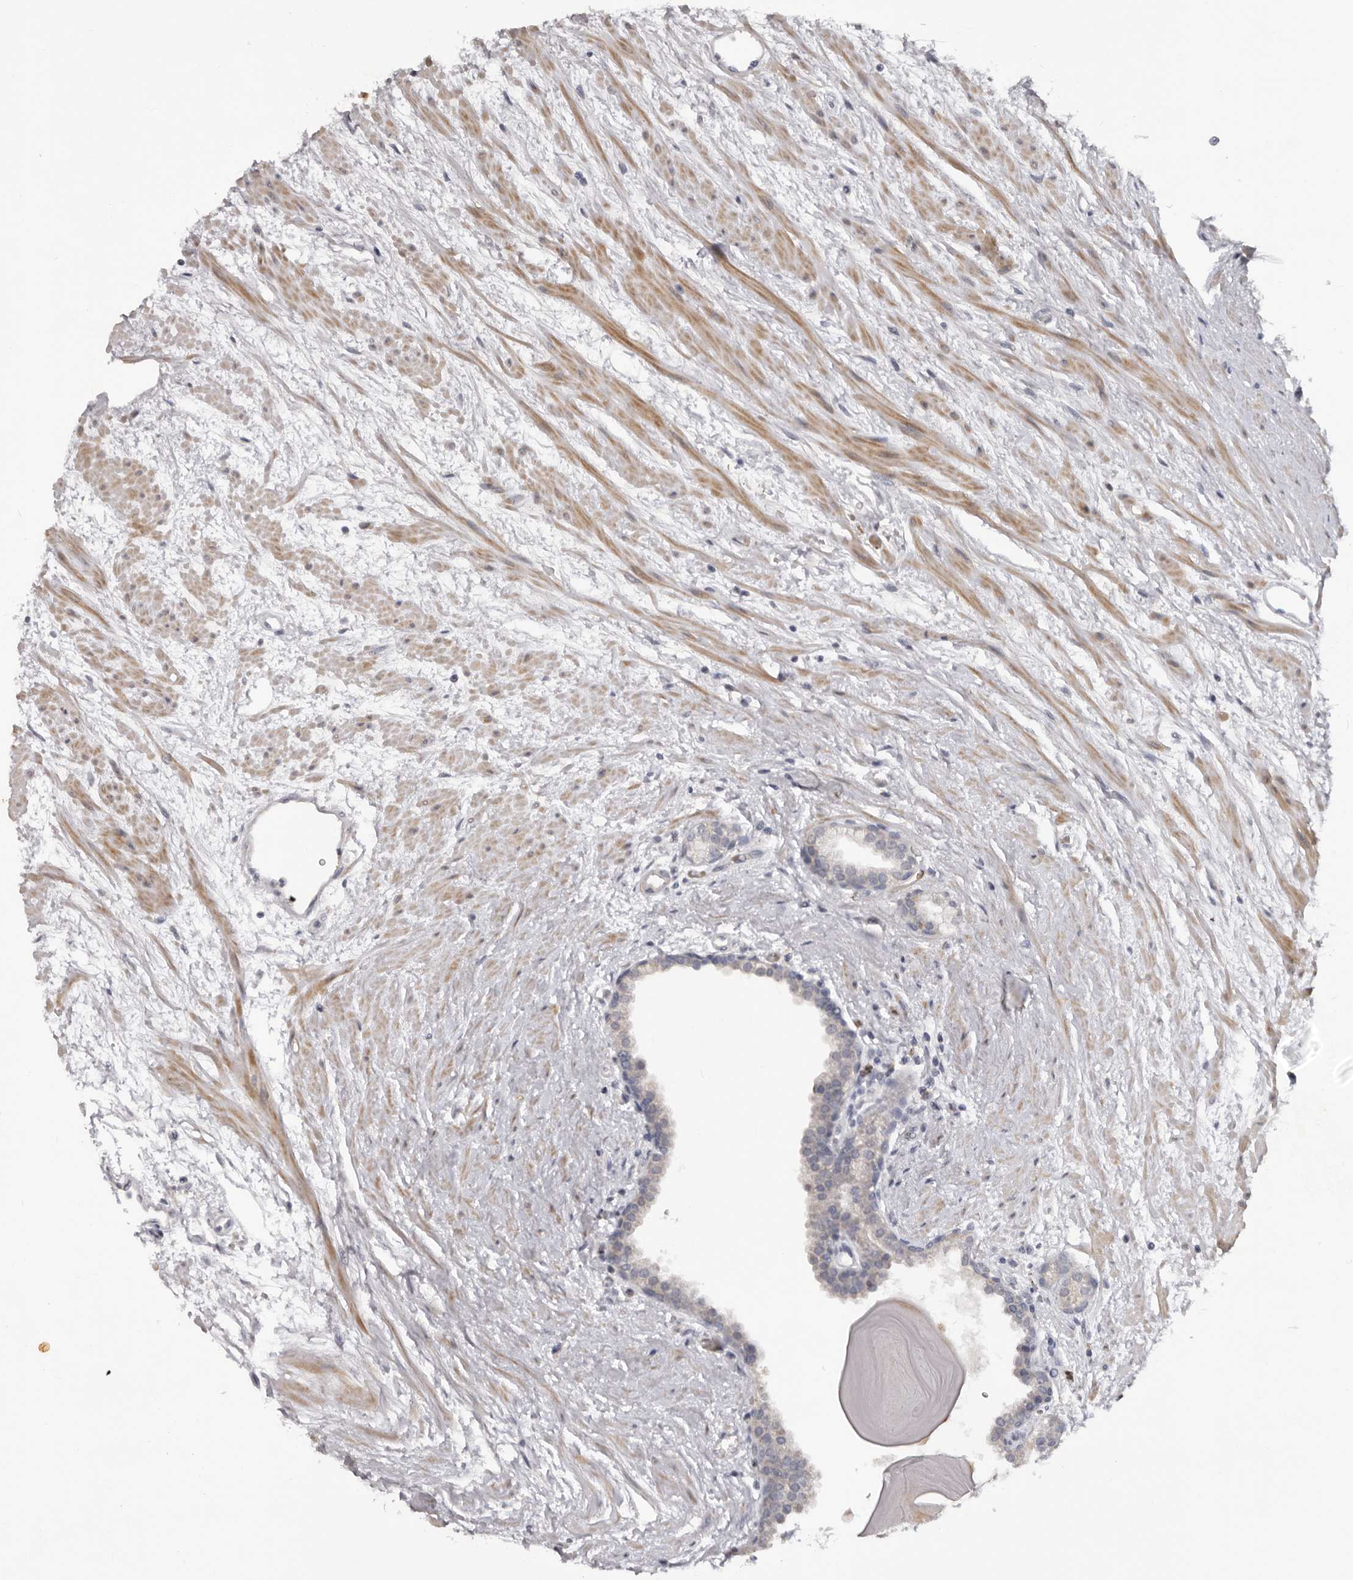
{"staining": {"intensity": "negative", "quantity": "none", "location": "none"}, "tissue": "prostate", "cell_type": "Glandular cells", "image_type": "normal", "snomed": [{"axis": "morphology", "description": "Normal tissue, NOS"}, {"axis": "topography", "description": "Prostate"}], "caption": "The image shows no significant expression in glandular cells of prostate.", "gene": "TNR", "patient": {"sex": "male", "age": 48}}